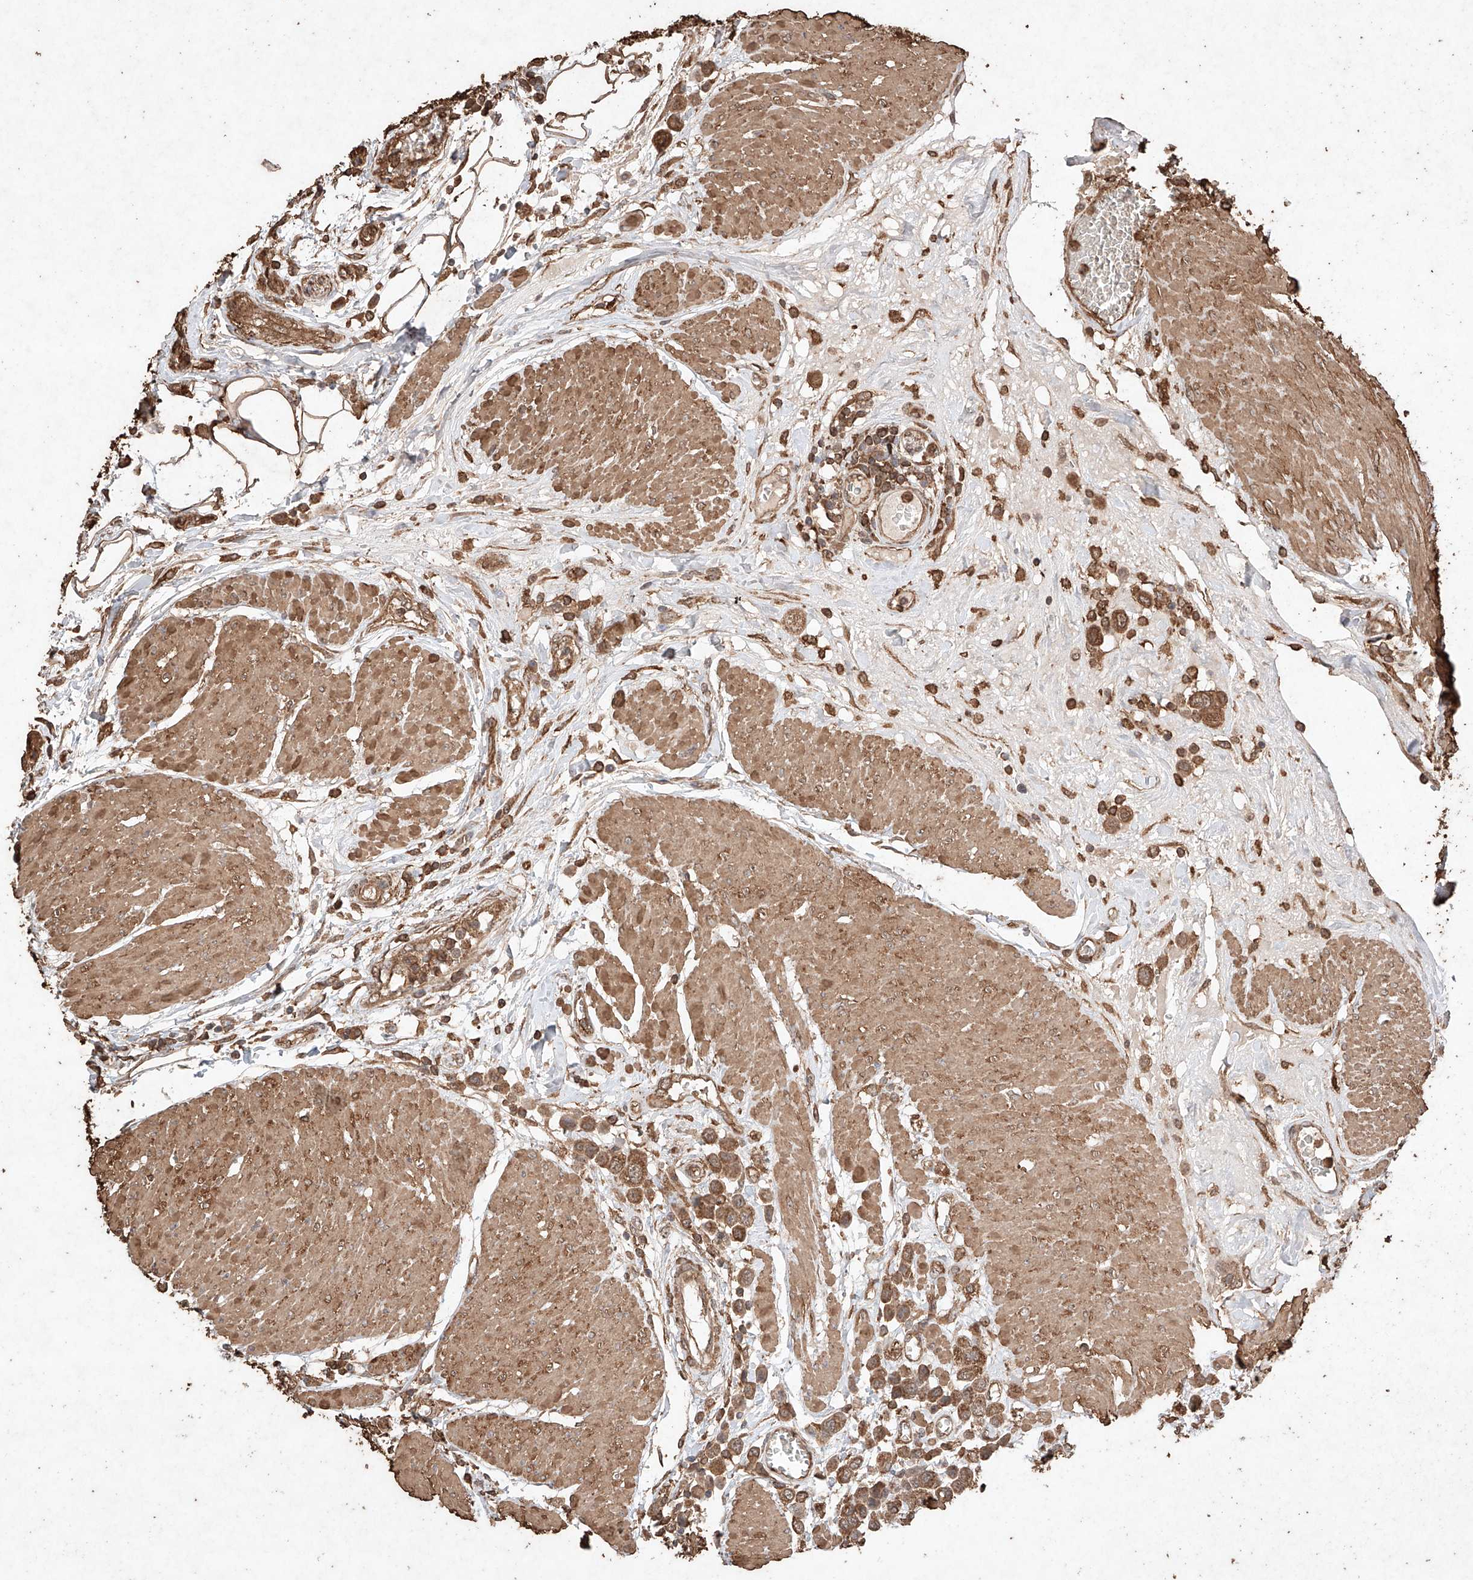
{"staining": {"intensity": "moderate", "quantity": ">75%", "location": "cytoplasmic/membranous"}, "tissue": "urothelial cancer", "cell_type": "Tumor cells", "image_type": "cancer", "snomed": [{"axis": "morphology", "description": "Urothelial carcinoma, High grade"}, {"axis": "topography", "description": "Urinary bladder"}], "caption": "Urothelial carcinoma (high-grade) stained for a protein exhibits moderate cytoplasmic/membranous positivity in tumor cells. (DAB IHC with brightfield microscopy, high magnification).", "gene": "M6PR", "patient": {"sex": "male", "age": 50}}